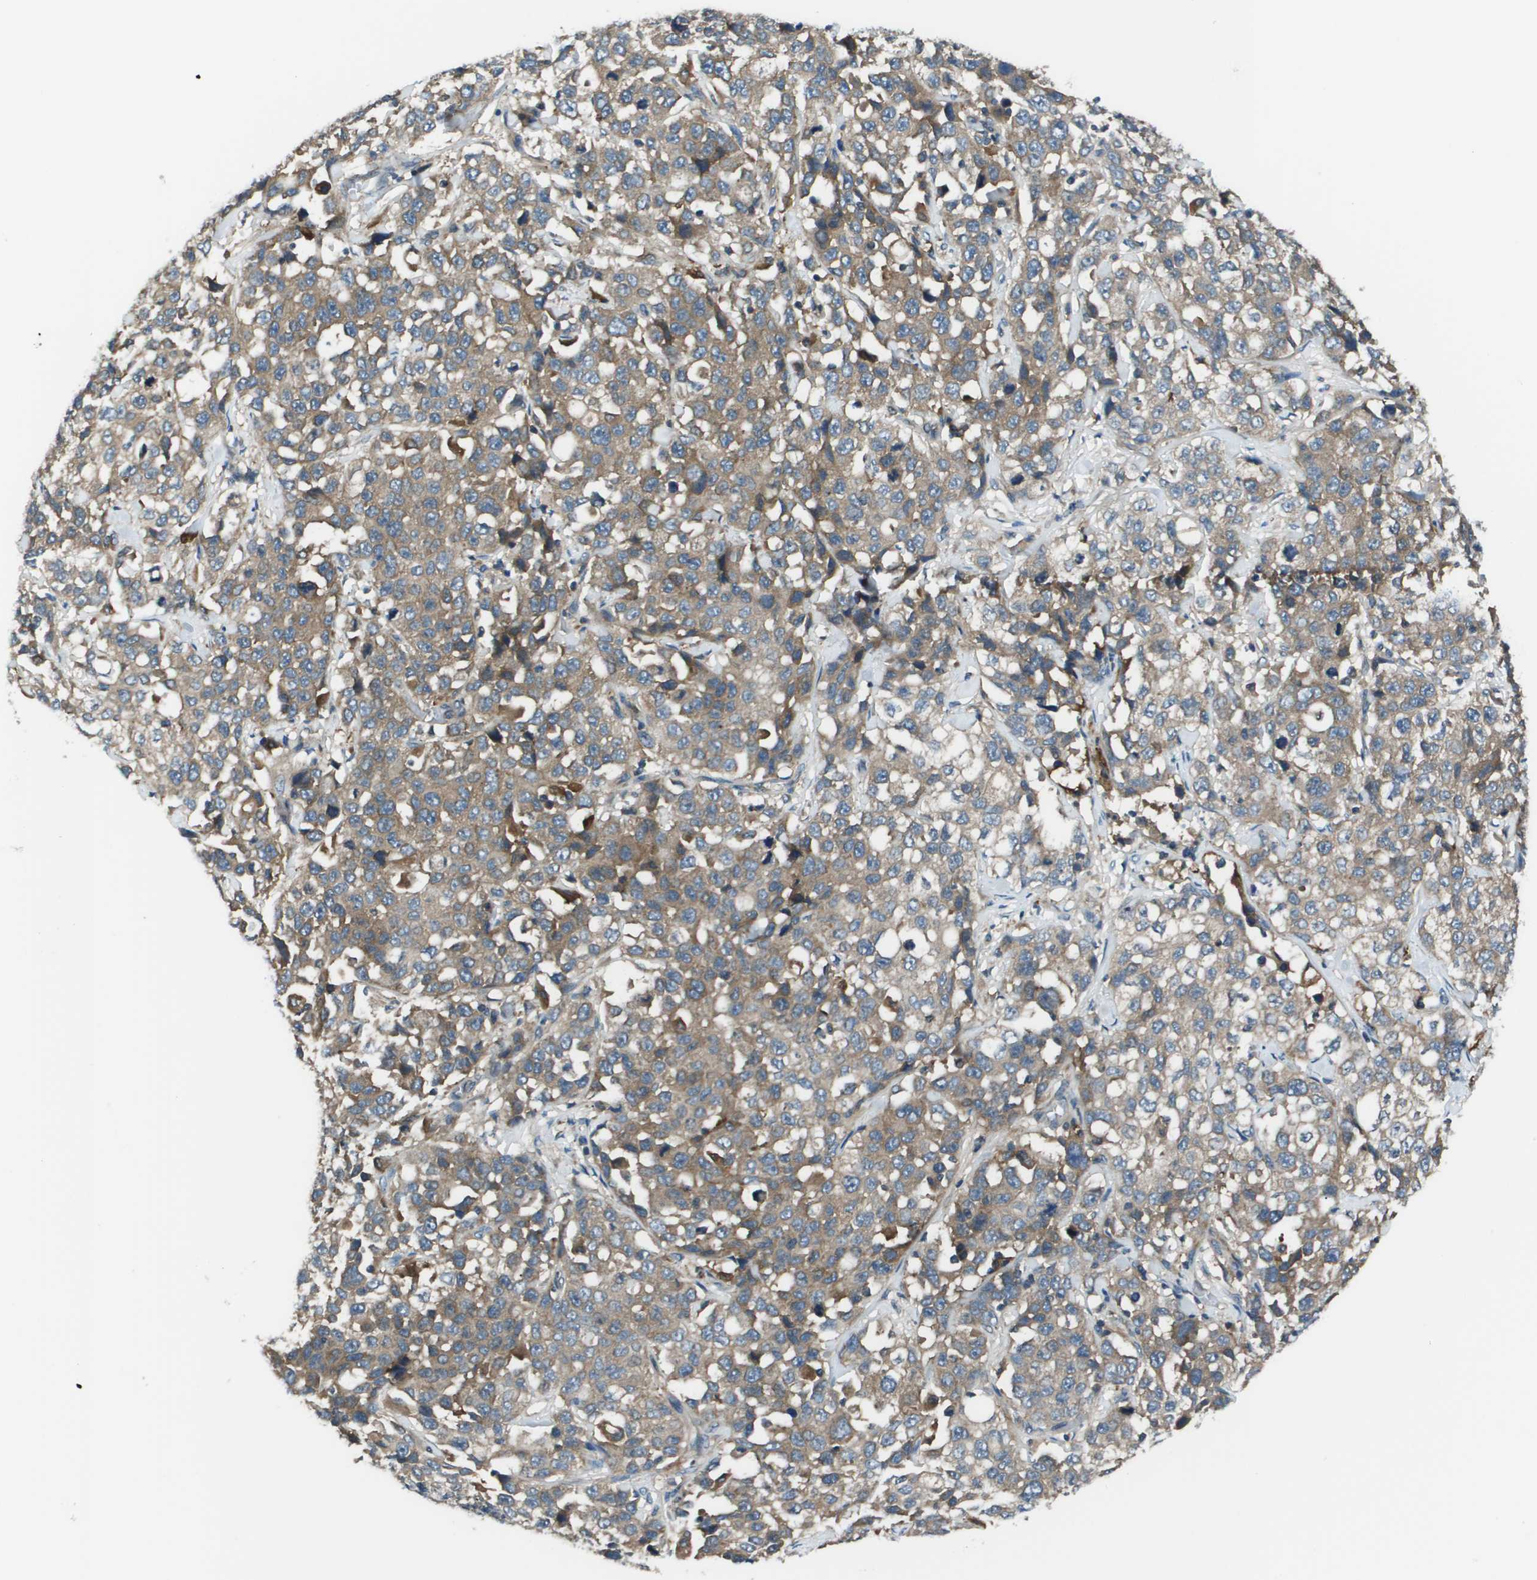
{"staining": {"intensity": "moderate", "quantity": ">75%", "location": "cytoplasmic/membranous"}, "tissue": "stomach cancer", "cell_type": "Tumor cells", "image_type": "cancer", "snomed": [{"axis": "morphology", "description": "Normal tissue, NOS"}, {"axis": "morphology", "description": "Adenocarcinoma, NOS"}, {"axis": "topography", "description": "Stomach"}], "caption": "A histopathology image of human stomach adenocarcinoma stained for a protein displays moderate cytoplasmic/membranous brown staining in tumor cells.", "gene": "EIF3B", "patient": {"sex": "male", "age": 48}}